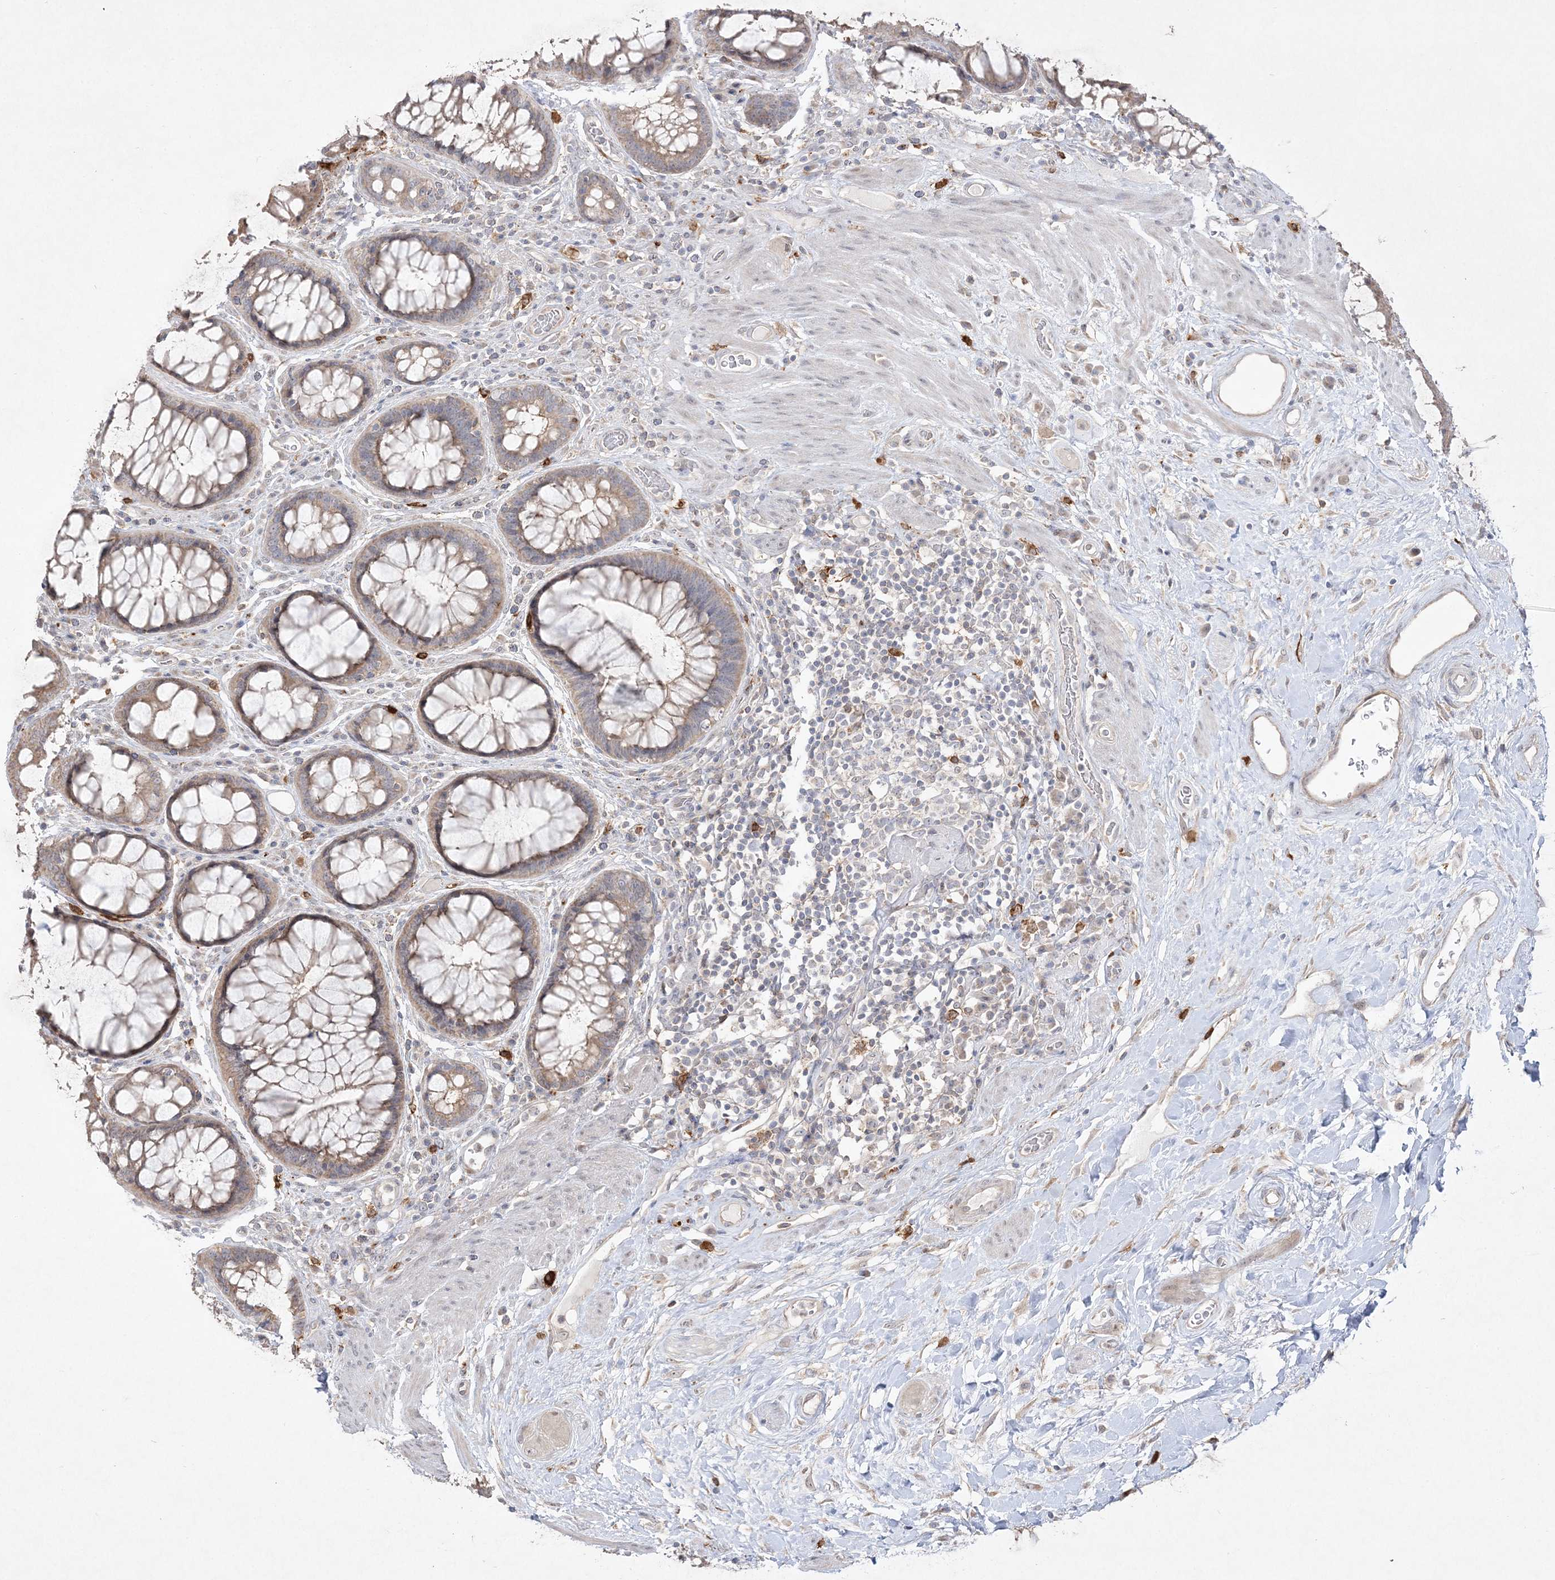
{"staining": {"intensity": "weak", "quantity": "<25%", "location": "cytoplasmic/membranous"}, "tissue": "rectum", "cell_type": "Glandular cells", "image_type": "normal", "snomed": [{"axis": "morphology", "description": "Normal tissue, NOS"}, {"axis": "topography", "description": "Rectum"}], "caption": "Immunohistochemistry micrograph of unremarkable rectum: human rectum stained with DAB (3,3'-diaminobenzidine) displays no significant protein staining in glandular cells.", "gene": "CLNK", "patient": {"sex": "male", "age": 64}}